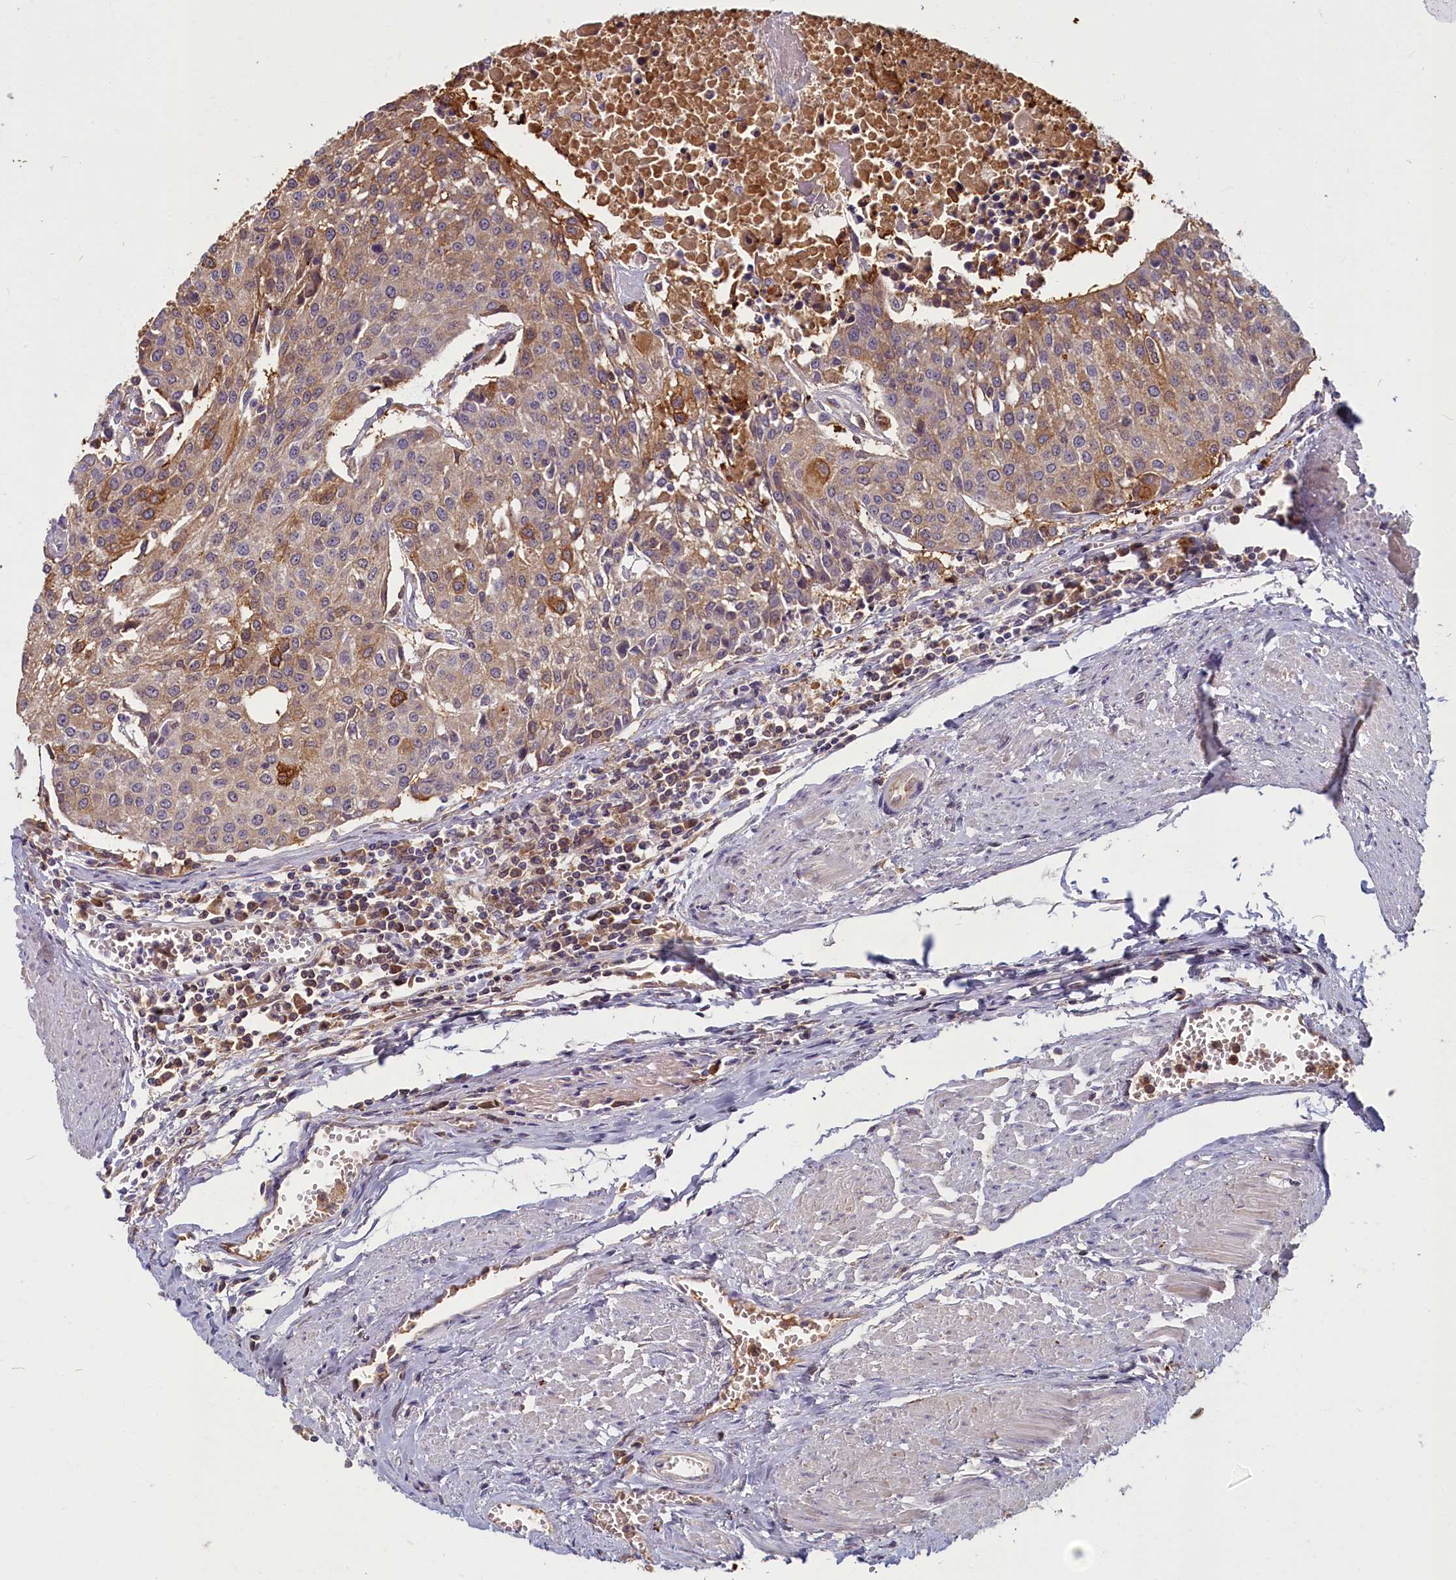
{"staining": {"intensity": "moderate", "quantity": "25%-75%", "location": "cytoplasmic/membranous"}, "tissue": "urothelial cancer", "cell_type": "Tumor cells", "image_type": "cancer", "snomed": [{"axis": "morphology", "description": "Urothelial carcinoma, High grade"}, {"axis": "topography", "description": "Urinary bladder"}], "caption": "Urothelial carcinoma (high-grade) stained with IHC demonstrates moderate cytoplasmic/membranous staining in about 25%-75% of tumor cells.", "gene": "SV2C", "patient": {"sex": "female", "age": 85}}